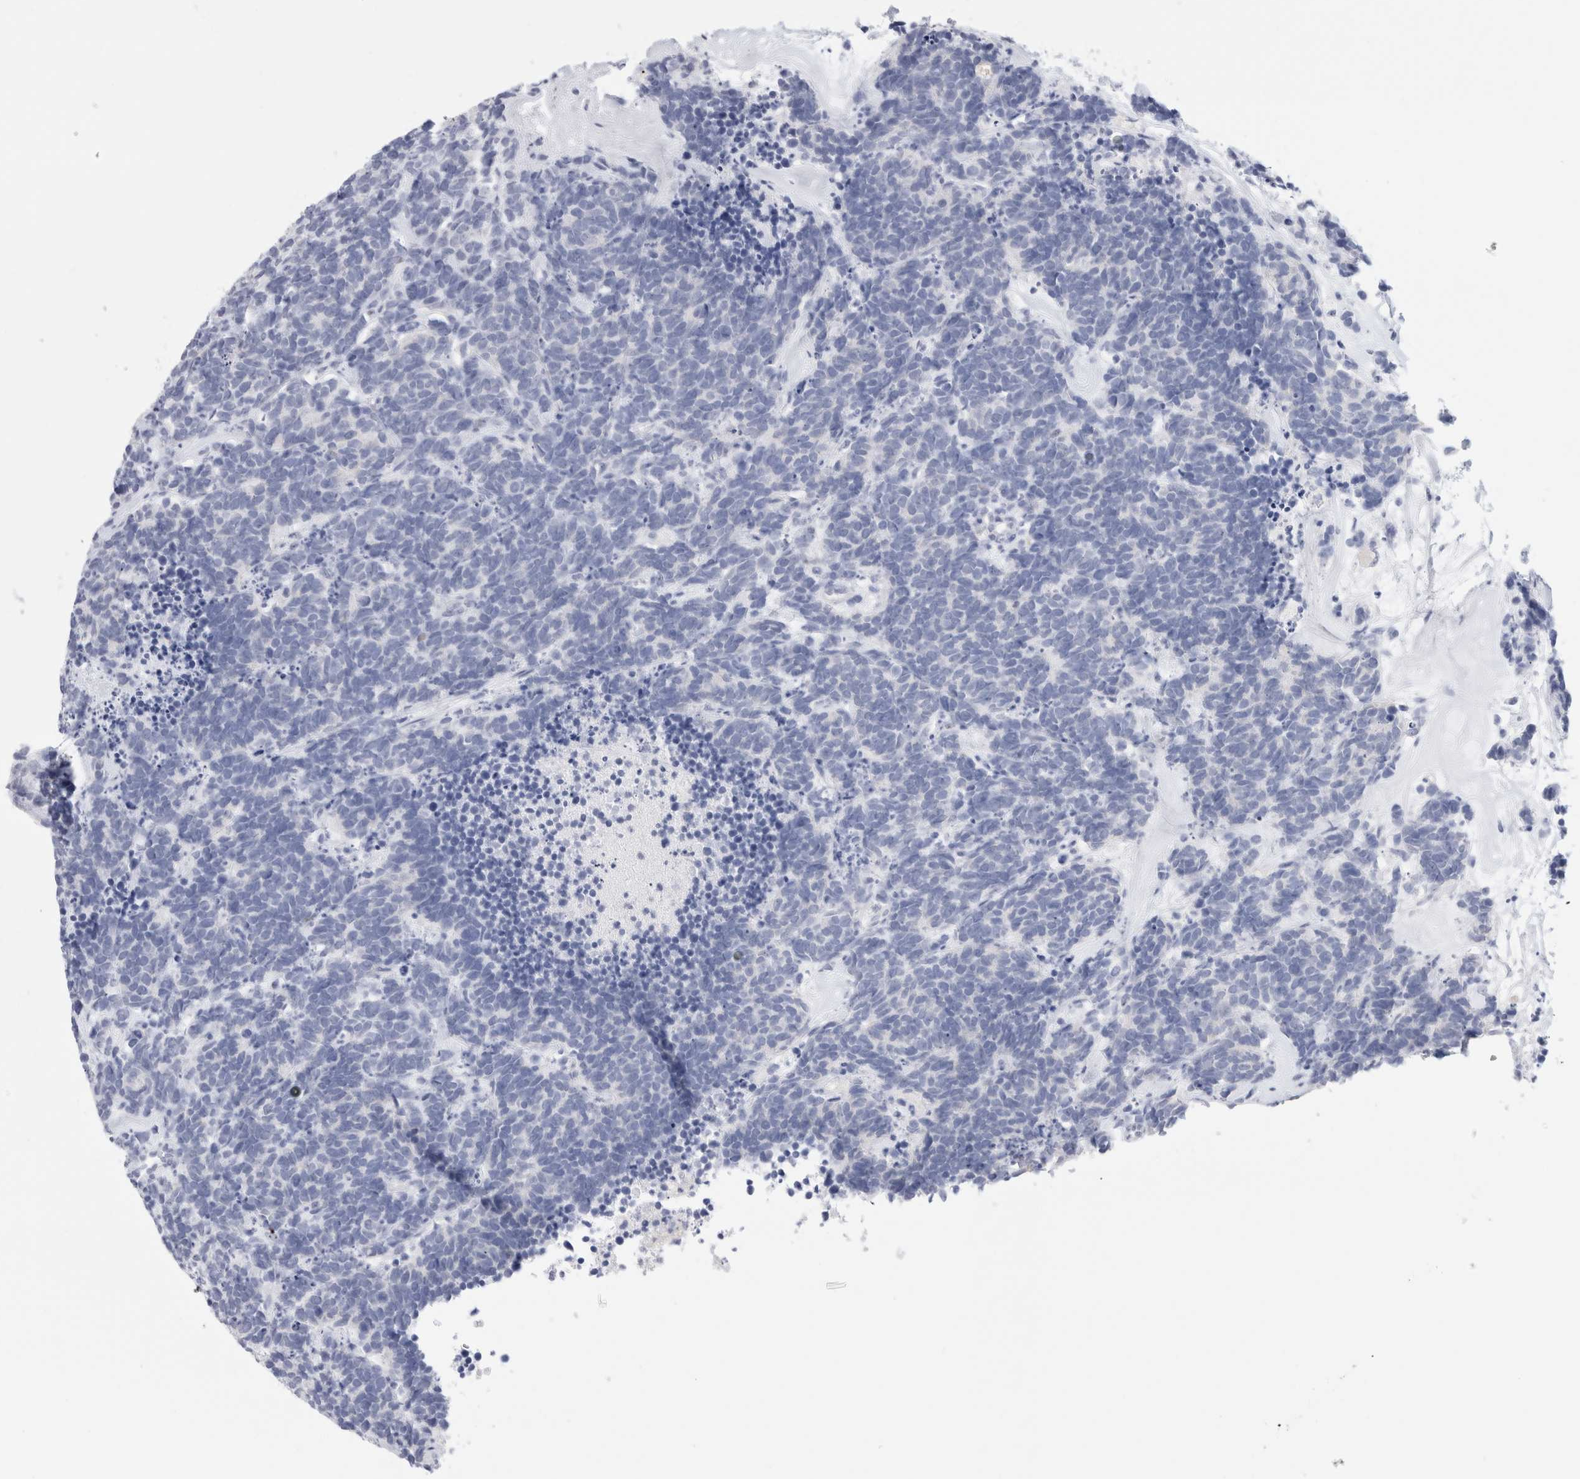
{"staining": {"intensity": "negative", "quantity": "none", "location": "none"}, "tissue": "carcinoid", "cell_type": "Tumor cells", "image_type": "cancer", "snomed": [{"axis": "morphology", "description": "Carcinoma, NOS"}, {"axis": "morphology", "description": "Carcinoid, malignant, NOS"}, {"axis": "topography", "description": "Urinary bladder"}], "caption": "Protein analysis of carcinoma reveals no significant expression in tumor cells.", "gene": "MUC15", "patient": {"sex": "male", "age": 57}}